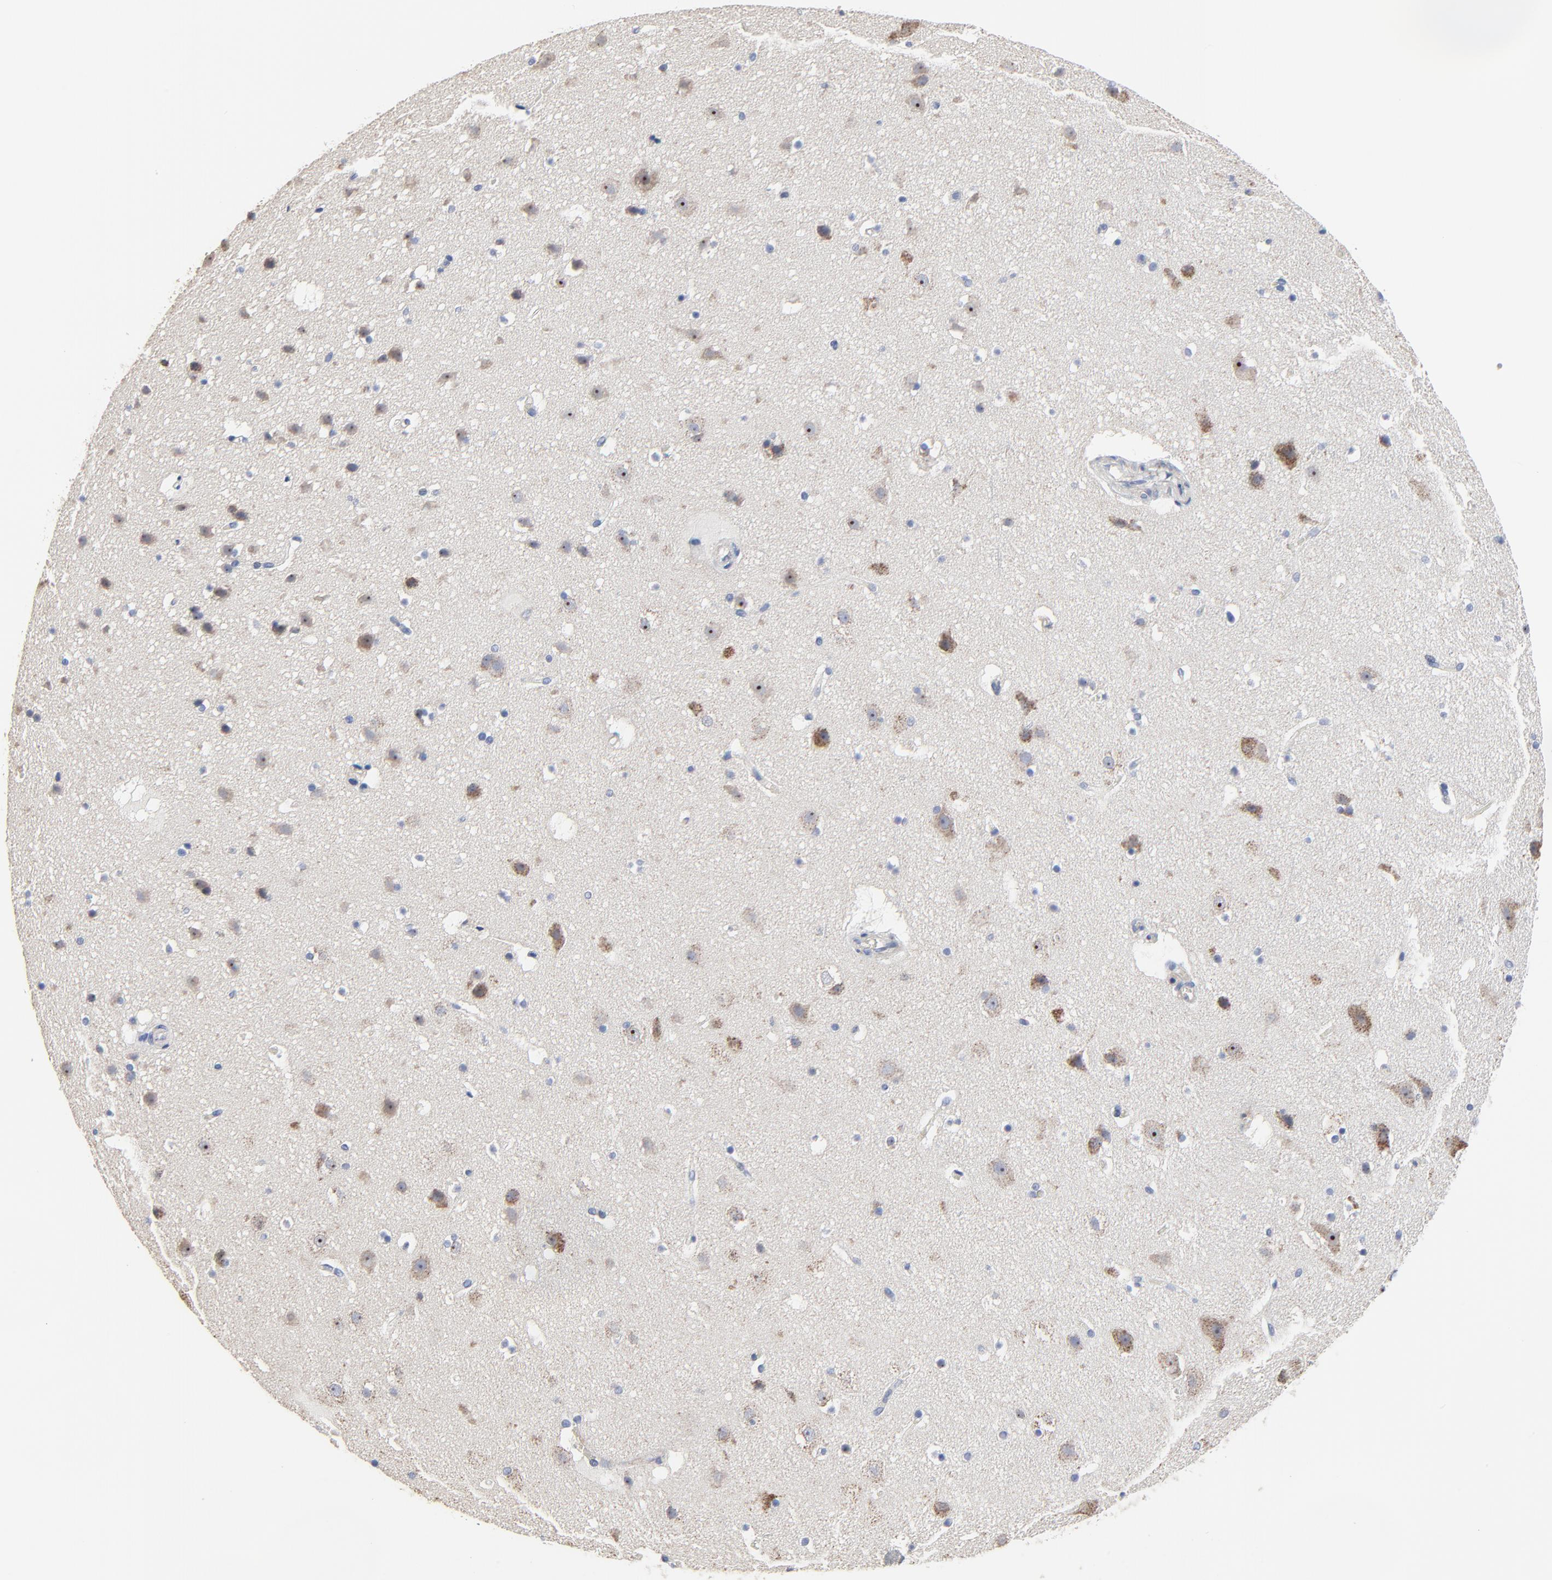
{"staining": {"intensity": "negative", "quantity": "none", "location": "none"}, "tissue": "cerebral cortex", "cell_type": "Endothelial cells", "image_type": "normal", "snomed": [{"axis": "morphology", "description": "Normal tissue, NOS"}, {"axis": "topography", "description": "Cerebral cortex"}], "caption": "High magnification brightfield microscopy of normal cerebral cortex stained with DAB (brown) and counterstained with hematoxylin (blue): endothelial cells show no significant expression. Nuclei are stained in blue.", "gene": "DHRSX", "patient": {"sex": "male", "age": 45}}